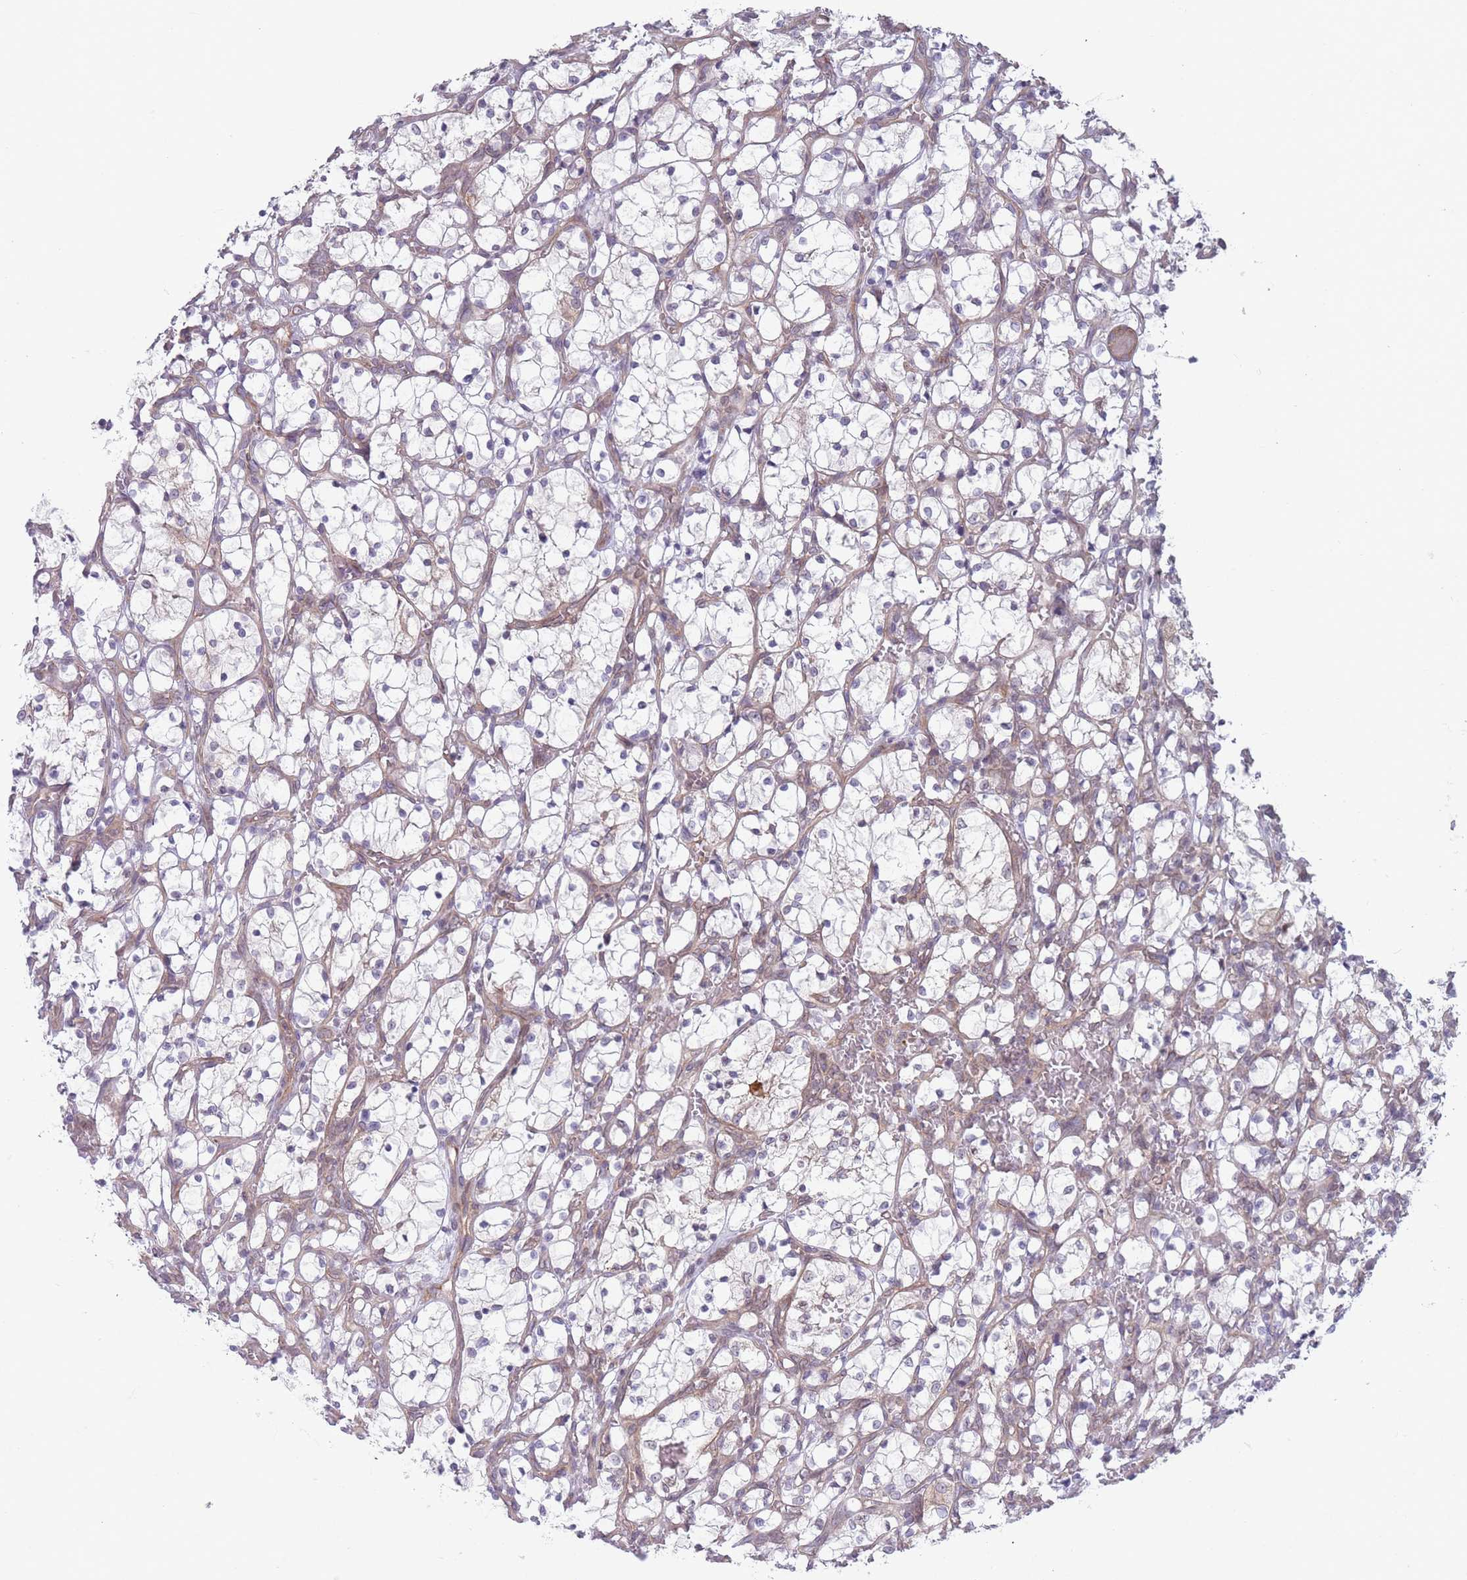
{"staining": {"intensity": "negative", "quantity": "none", "location": "none"}, "tissue": "renal cancer", "cell_type": "Tumor cells", "image_type": "cancer", "snomed": [{"axis": "morphology", "description": "Adenocarcinoma, NOS"}, {"axis": "topography", "description": "Kidney"}], "caption": "Immunohistochemical staining of human renal cancer (adenocarcinoma) demonstrates no significant staining in tumor cells. The staining was performed using DAB to visualize the protein expression in brown, while the nuclei were stained in blue with hematoxylin (Magnification: 20x).", "gene": "VRK2", "patient": {"sex": "female", "age": 69}}